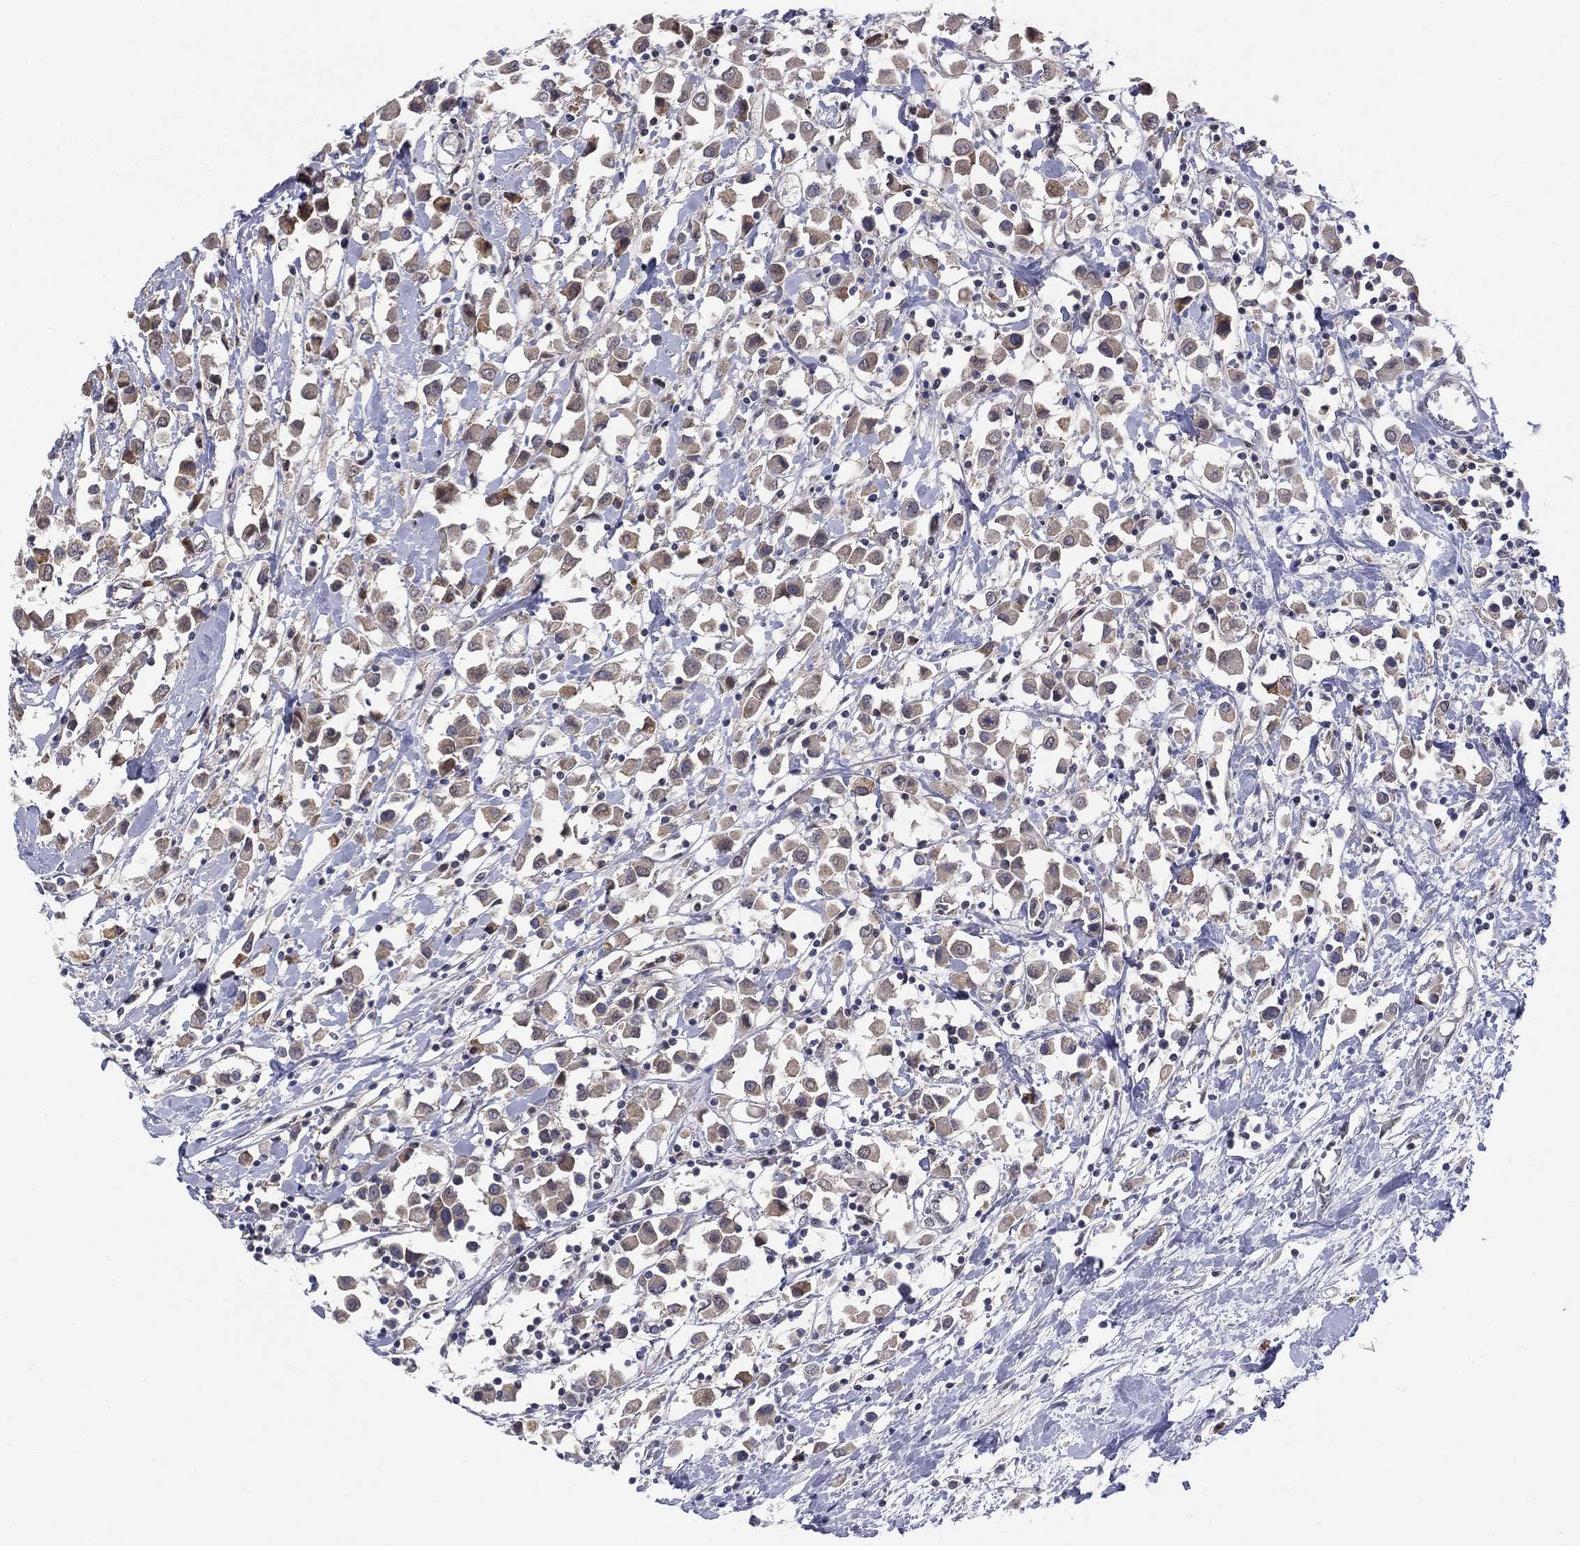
{"staining": {"intensity": "weak", "quantity": ">75%", "location": "cytoplasmic/membranous"}, "tissue": "breast cancer", "cell_type": "Tumor cells", "image_type": "cancer", "snomed": [{"axis": "morphology", "description": "Duct carcinoma"}, {"axis": "topography", "description": "Breast"}], "caption": "There is low levels of weak cytoplasmic/membranous staining in tumor cells of breast cancer, as demonstrated by immunohistochemical staining (brown color).", "gene": "DLG4", "patient": {"sex": "female", "age": 61}}